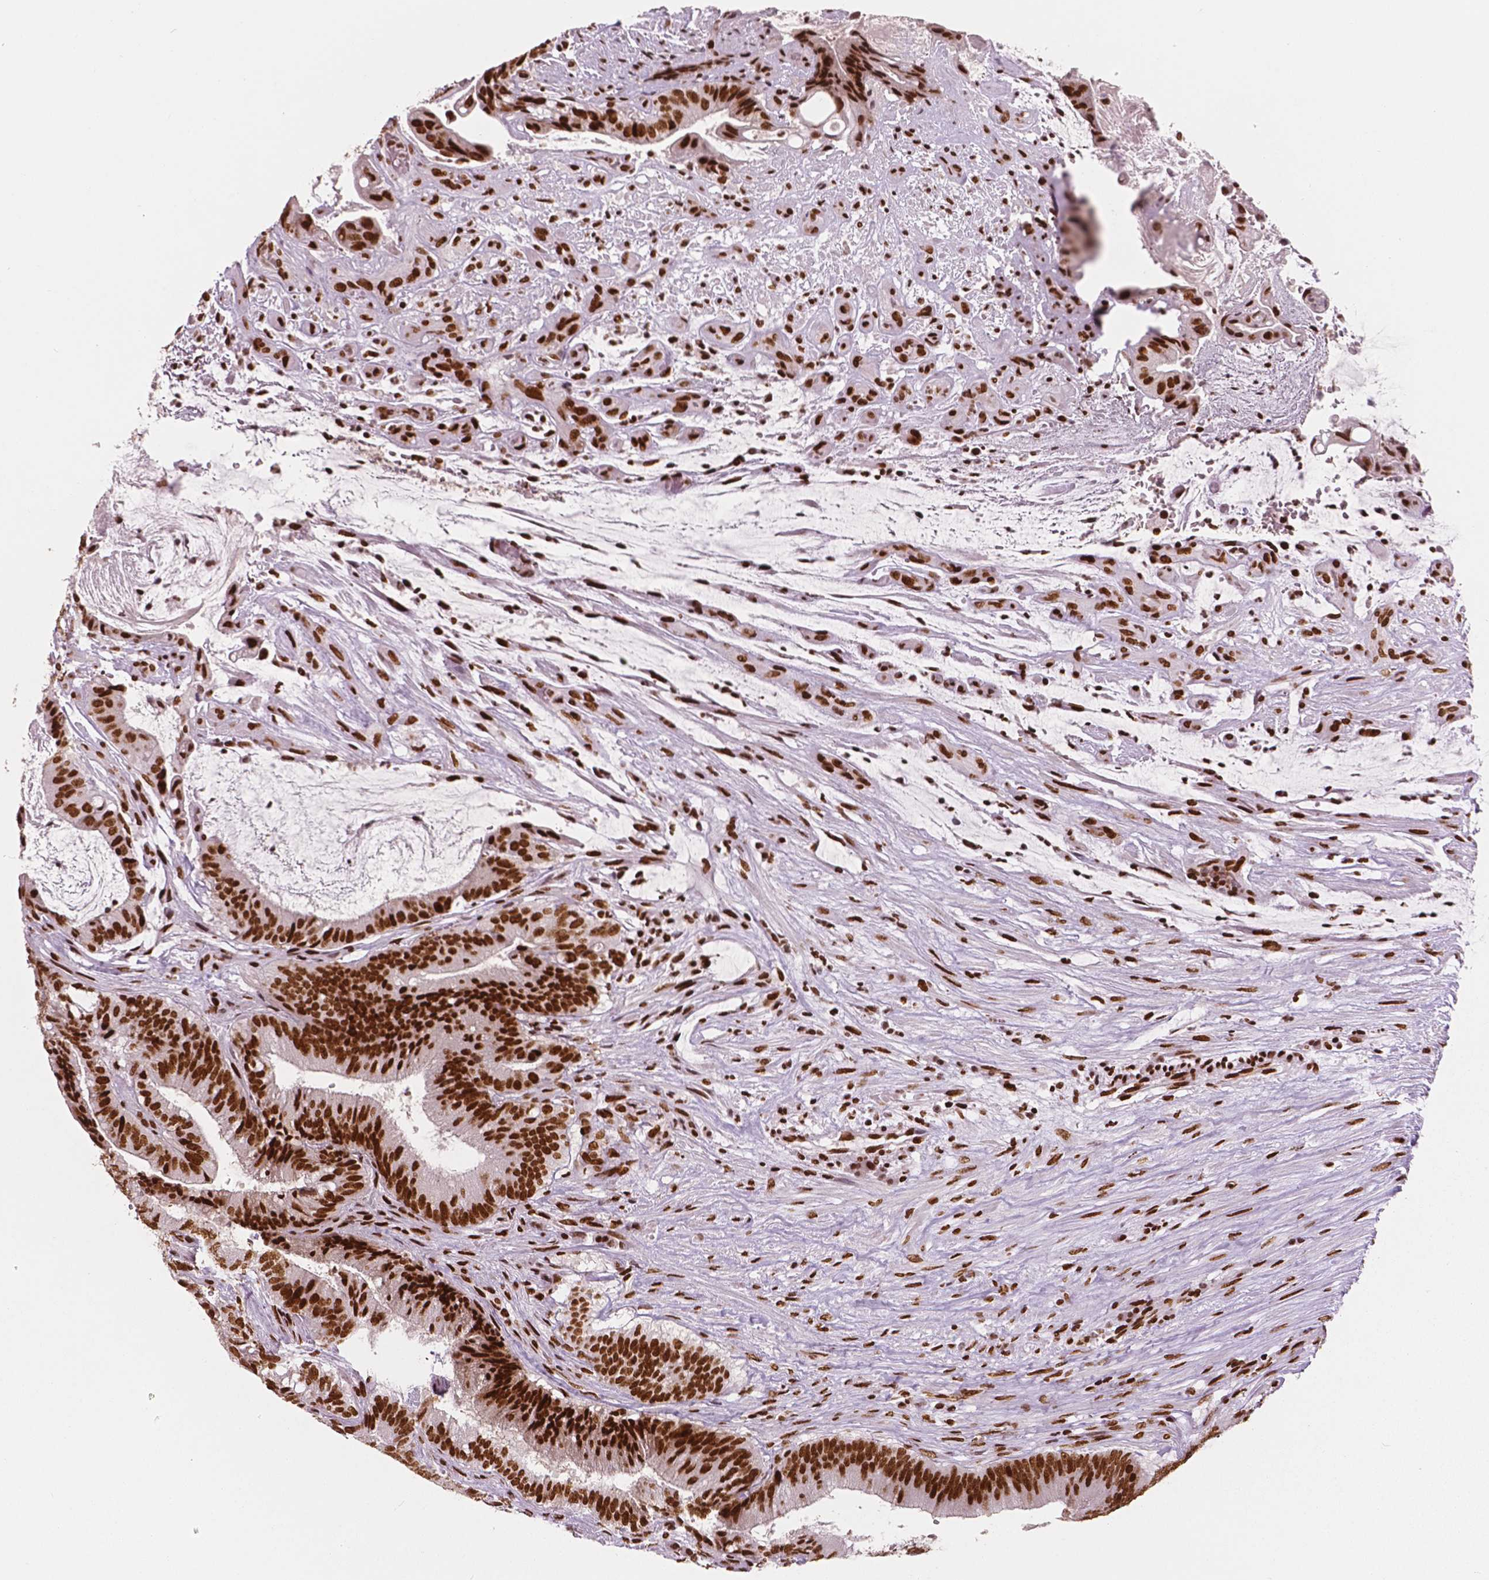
{"staining": {"intensity": "strong", "quantity": ">75%", "location": "nuclear"}, "tissue": "colorectal cancer", "cell_type": "Tumor cells", "image_type": "cancer", "snomed": [{"axis": "morphology", "description": "Adenocarcinoma, NOS"}, {"axis": "topography", "description": "Colon"}], "caption": "The photomicrograph shows staining of colorectal adenocarcinoma, revealing strong nuclear protein staining (brown color) within tumor cells.", "gene": "BRD4", "patient": {"sex": "female", "age": 43}}